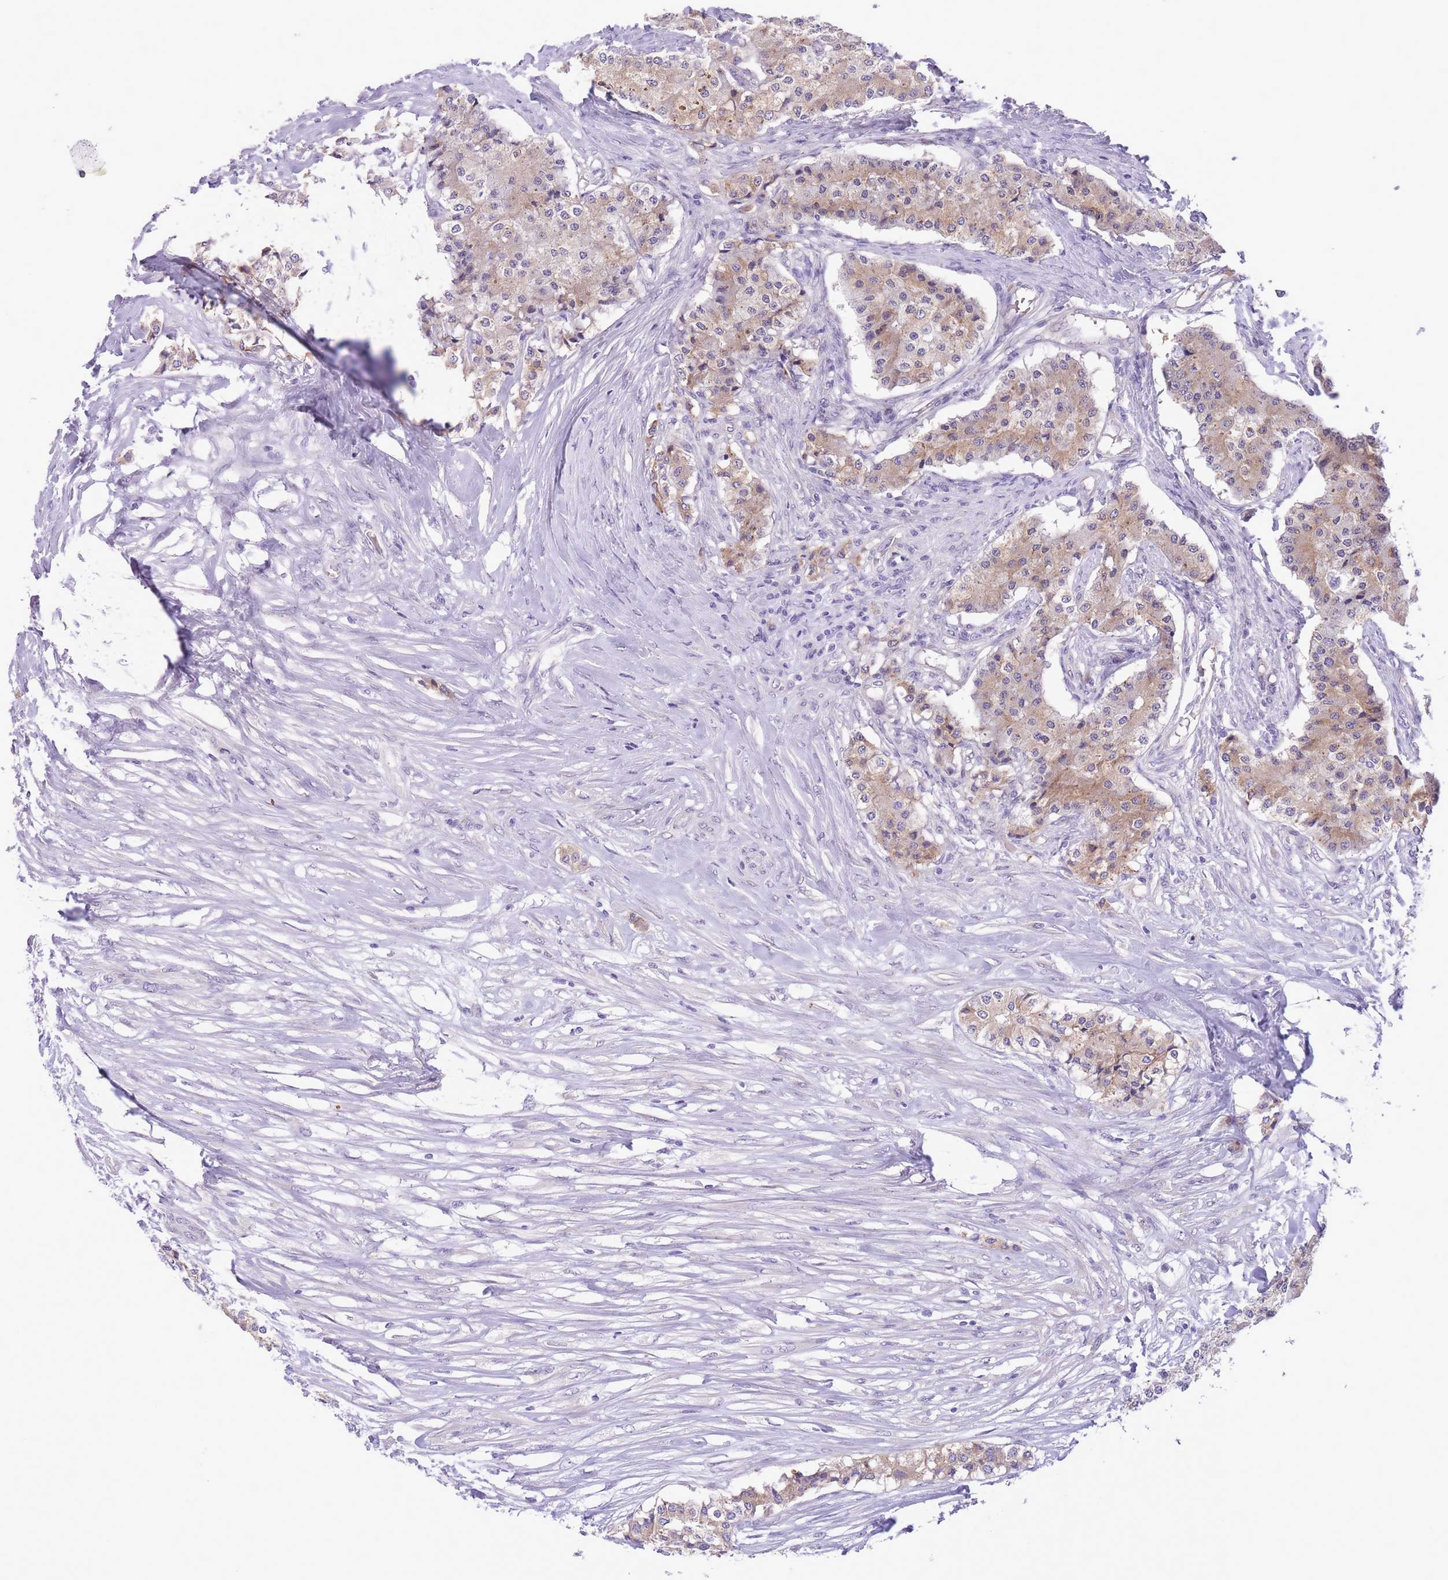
{"staining": {"intensity": "weak", "quantity": ">75%", "location": "cytoplasmic/membranous"}, "tissue": "carcinoid", "cell_type": "Tumor cells", "image_type": "cancer", "snomed": [{"axis": "morphology", "description": "Carcinoid, malignant, NOS"}, {"axis": "topography", "description": "Colon"}], "caption": "Human carcinoid stained for a protein (brown) reveals weak cytoplasmic/membranous positive expression in approximately >75% of tumor cells.", "gene": "WWOX", "patient": {"sex": "female", "age": 52}}